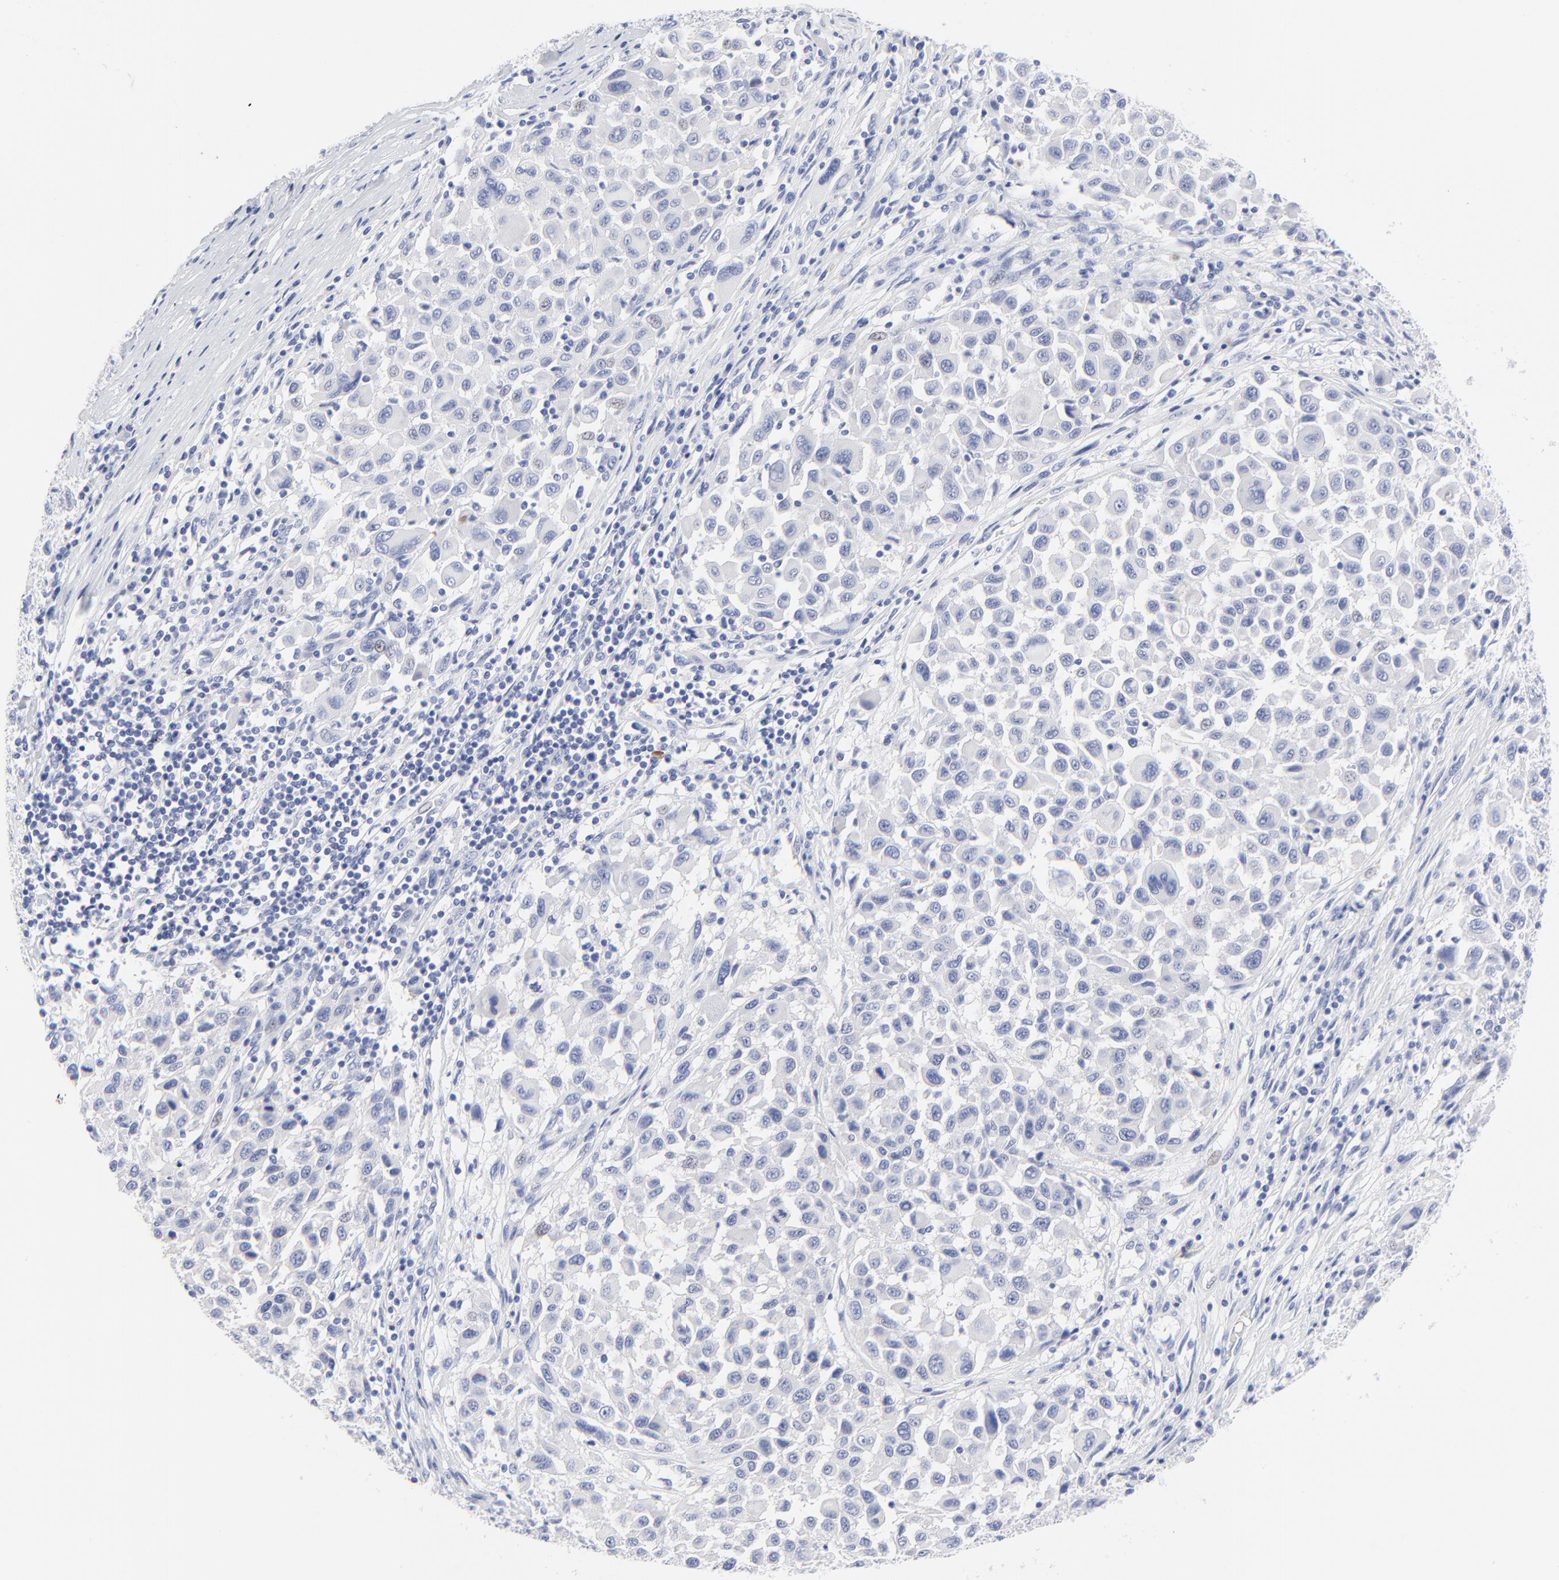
{"staining": {"intensity": "negative", "quantity": "none", "location": "none"}, "tissue": "melanoma", "cell_type": "Tumor cells", "image_type": "cancer", "snomed": [{"axis": "morphology", "description": "Malignant melanoma, Metastatic site"}, {"axis": "topography", "description": "Lymph node"}], "caption": "Tumor cells are negative for protein expression in human melanoma. (DAB (3,3'-diaminobenzidine) IHC, high magnification).", "gene": "PSD3", "patient": {"sex": "male", "age": 61}}